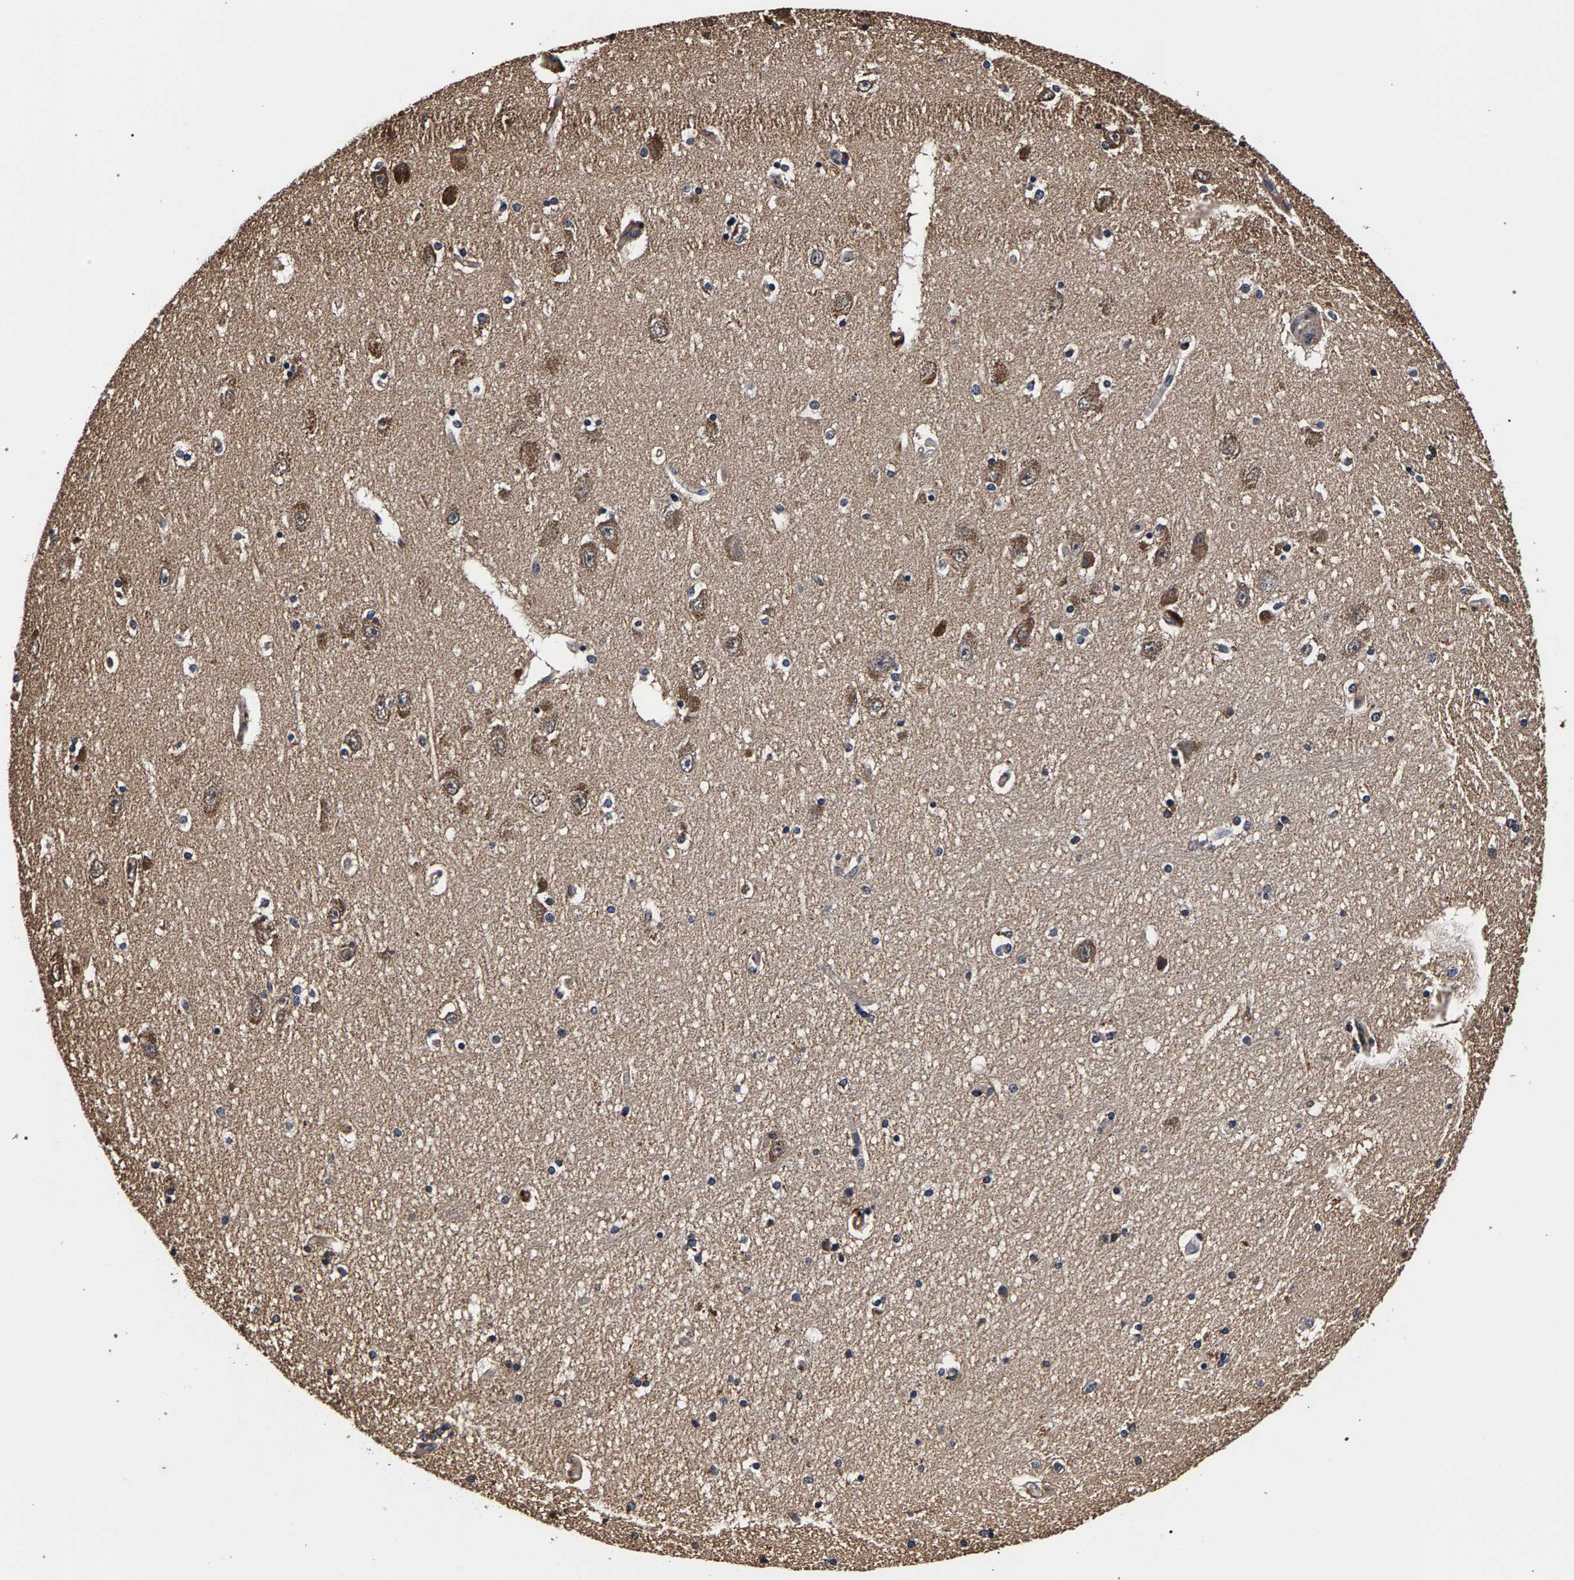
{"staining": {"intensity": "moderate", "quantity": "<25%", "location": "cytoplasmic/membranous"}, "tissue": "hippocampus", "cell_type": "Glial cells", "image_type": "normal", "snomed": [{"axis": "morphology", "description": "Normal tissue, NOS"}, {"axis": "topography", "description": "Hippocampus"}], "caption": "The image exhibits staining of normal hippocampus, revealing moderate cytoplasmic/membranous protein positivity (brown color) within glial cells. Ihc stains the protein in brown and the nuclei are stained blue.", "gene": "MARCHF7", "patient": {"sex": "female", "age": 54}}